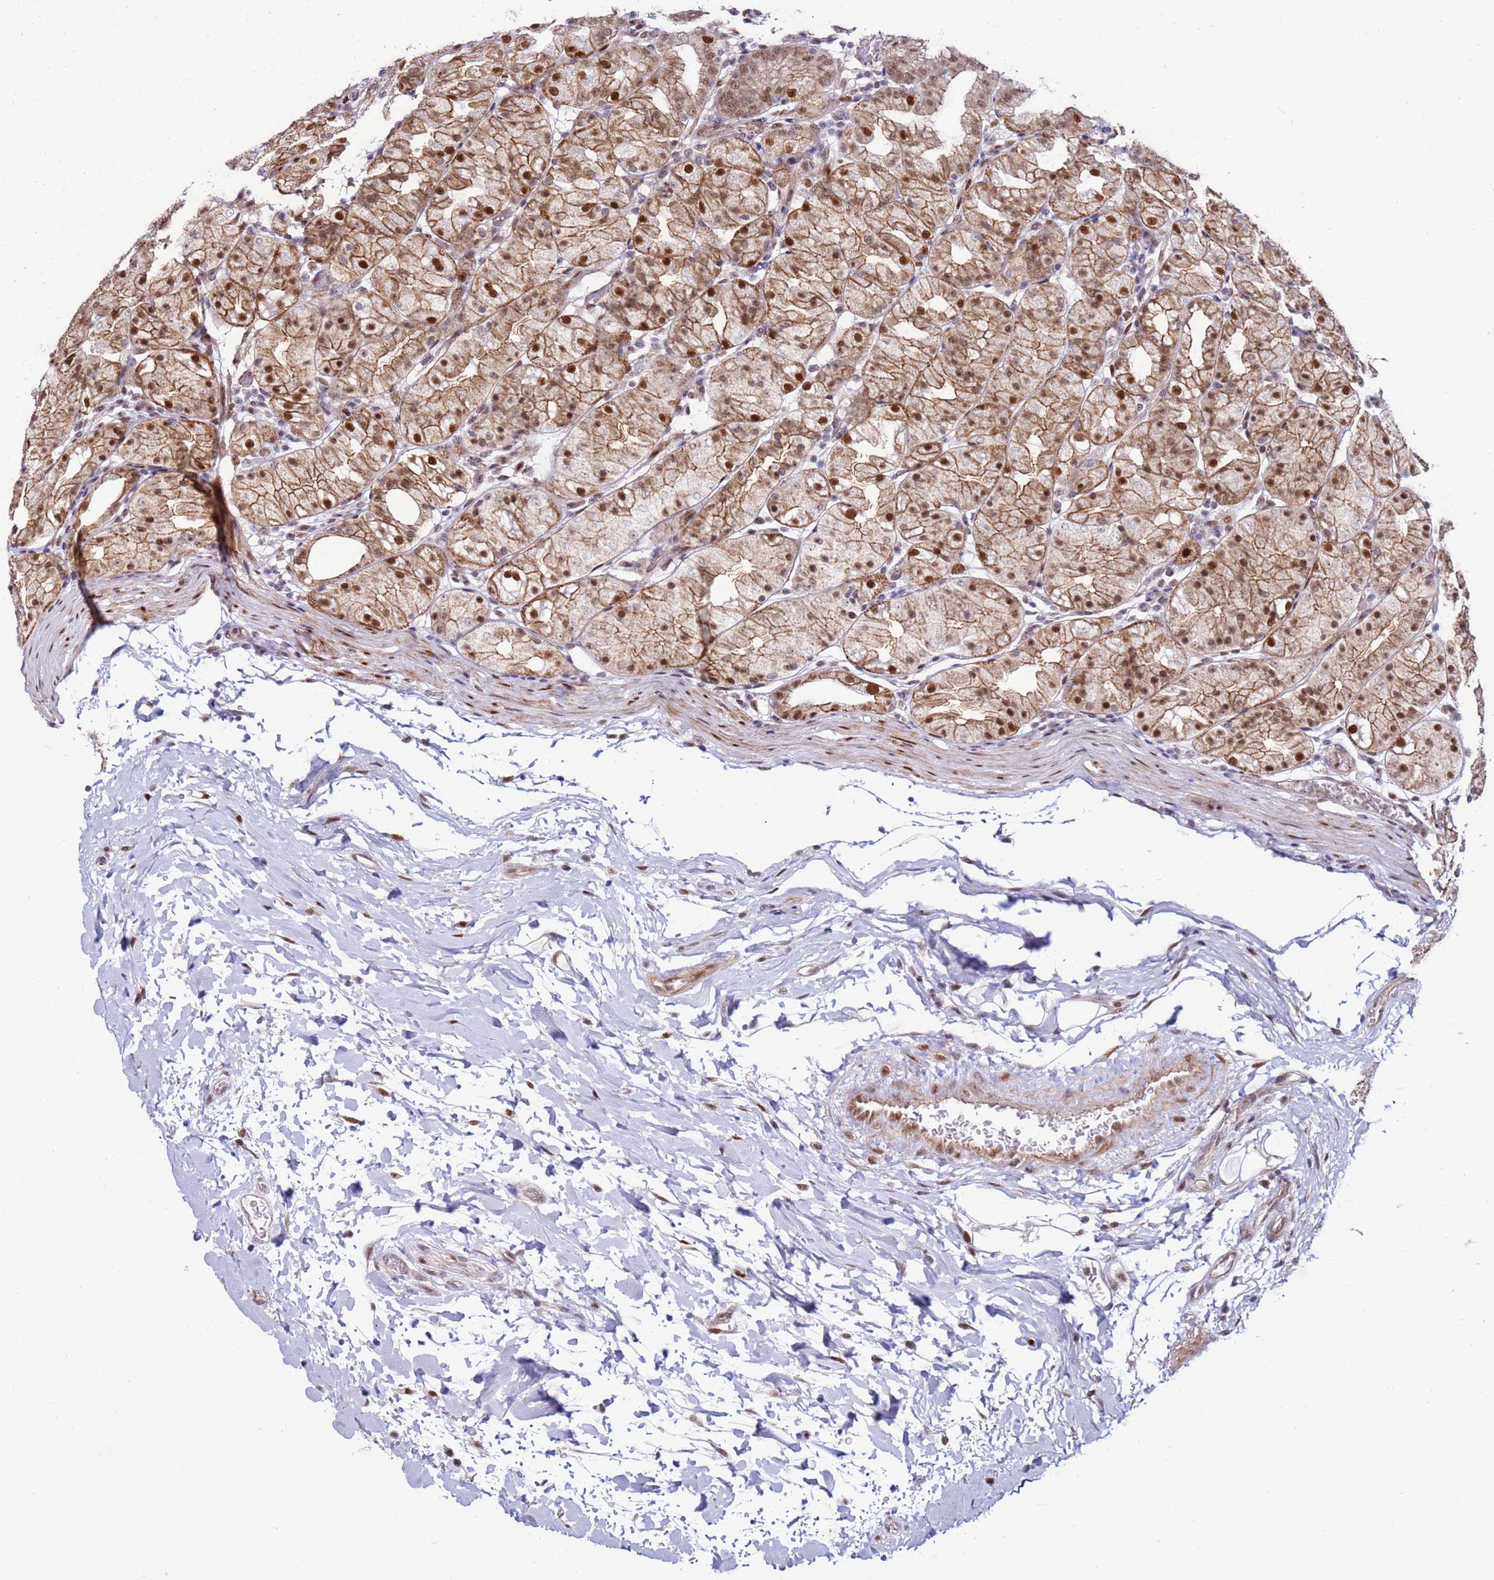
{"staining": {"intensity": "moderate", "quantity": ">75%", "location": "cytoplasmic/membranous,nuclear"}, "tissue": "stomach", "cell_type": "Glandular cells", "image_type": "normal", "snomed": [{"axis": "morphology", "description": "Normal tissue, NOS"}, {"axis": "topography", "description": "Stomach, upper"}], "caption": "Immunohistochemical staining of unremarkable stomach exhibits moderate cytoplasmic/membranous,nuclear protein expression in approximately >75% of glandular cells. The protein of interest is shown in brown color, while the nuclei are stained blue.", "gene": "KPNA4", "patient": {"sex": "male", "age": 48}}